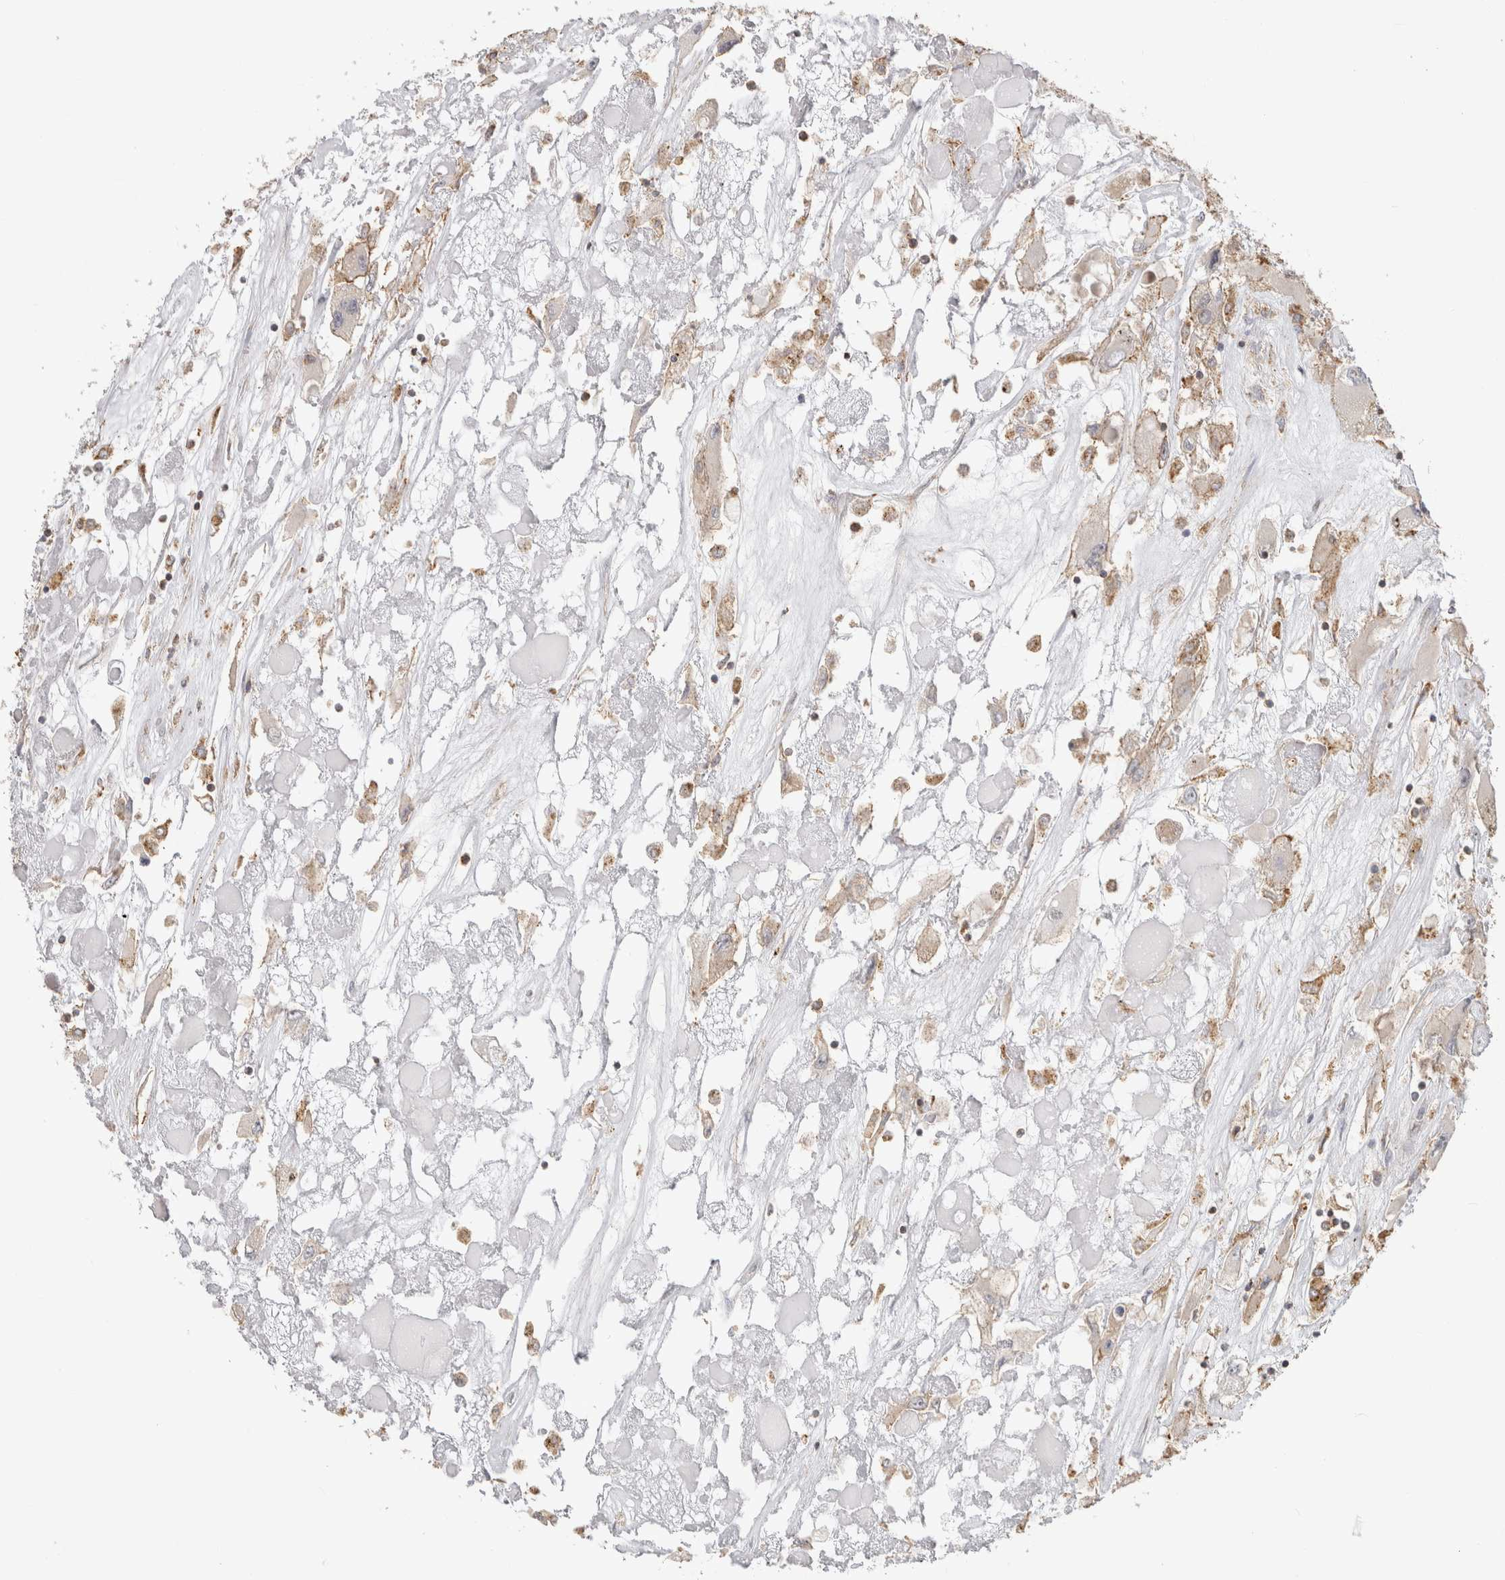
{"staining": {"intensity": "negative", "quantity": "none", "location": "none"}, "tissue": "renal cancer", "cell_type": "Tumor cells", "image_type": "cancer", "snomed": [{"axis": "morphology", "description": "Adenocarcinoma, NOS"}, {"axis": "topography", "description": "Kidney"}], "caption": "Tumor cells show no significant positivity in renal cancer (adenocarcinoma).", "gene": "CHMP6", "patient": {"sex": "female", "age": 52}}